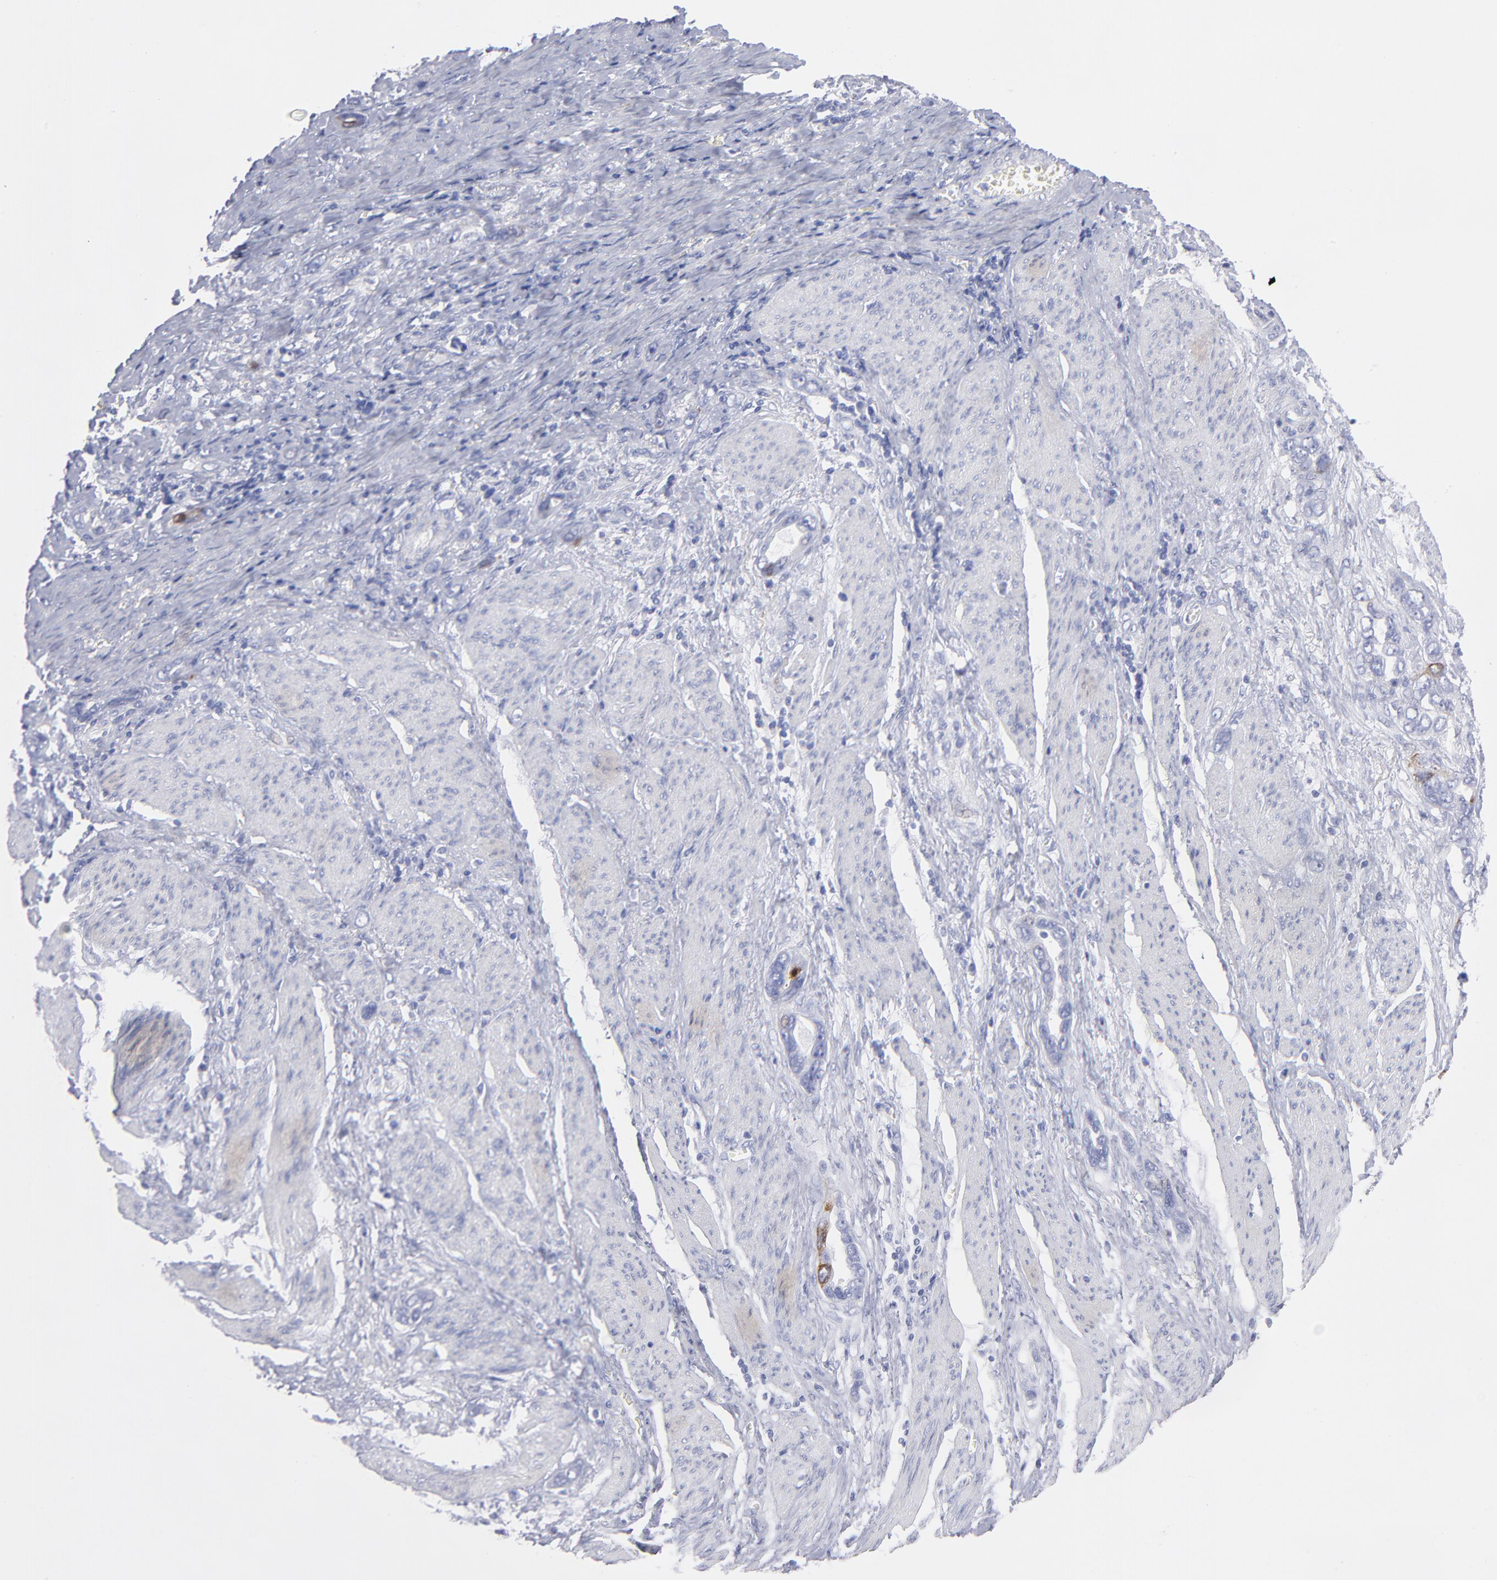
{"staining": {"intensity": "strong", "quantity": "<25%", "location": "cytoplasmic/membranous"}, "tissue": "stomach cancer", "cell_type": "Tumor cells", "image_type": "cancer", "snomed": [{"axis": "morphology", "description": "Adenocarcinoma, NOS"}, {"axis": "topography", "description": "Stomach"}], "caption": "Strong cytoplasmic/membranous positivity for a protein is present in approximately <25% of tumor cells of stomach adenocarcinoma using immunohistochemistry.", "gene": "CCNB1", "patient": {"sex": "male", "age": 78}}